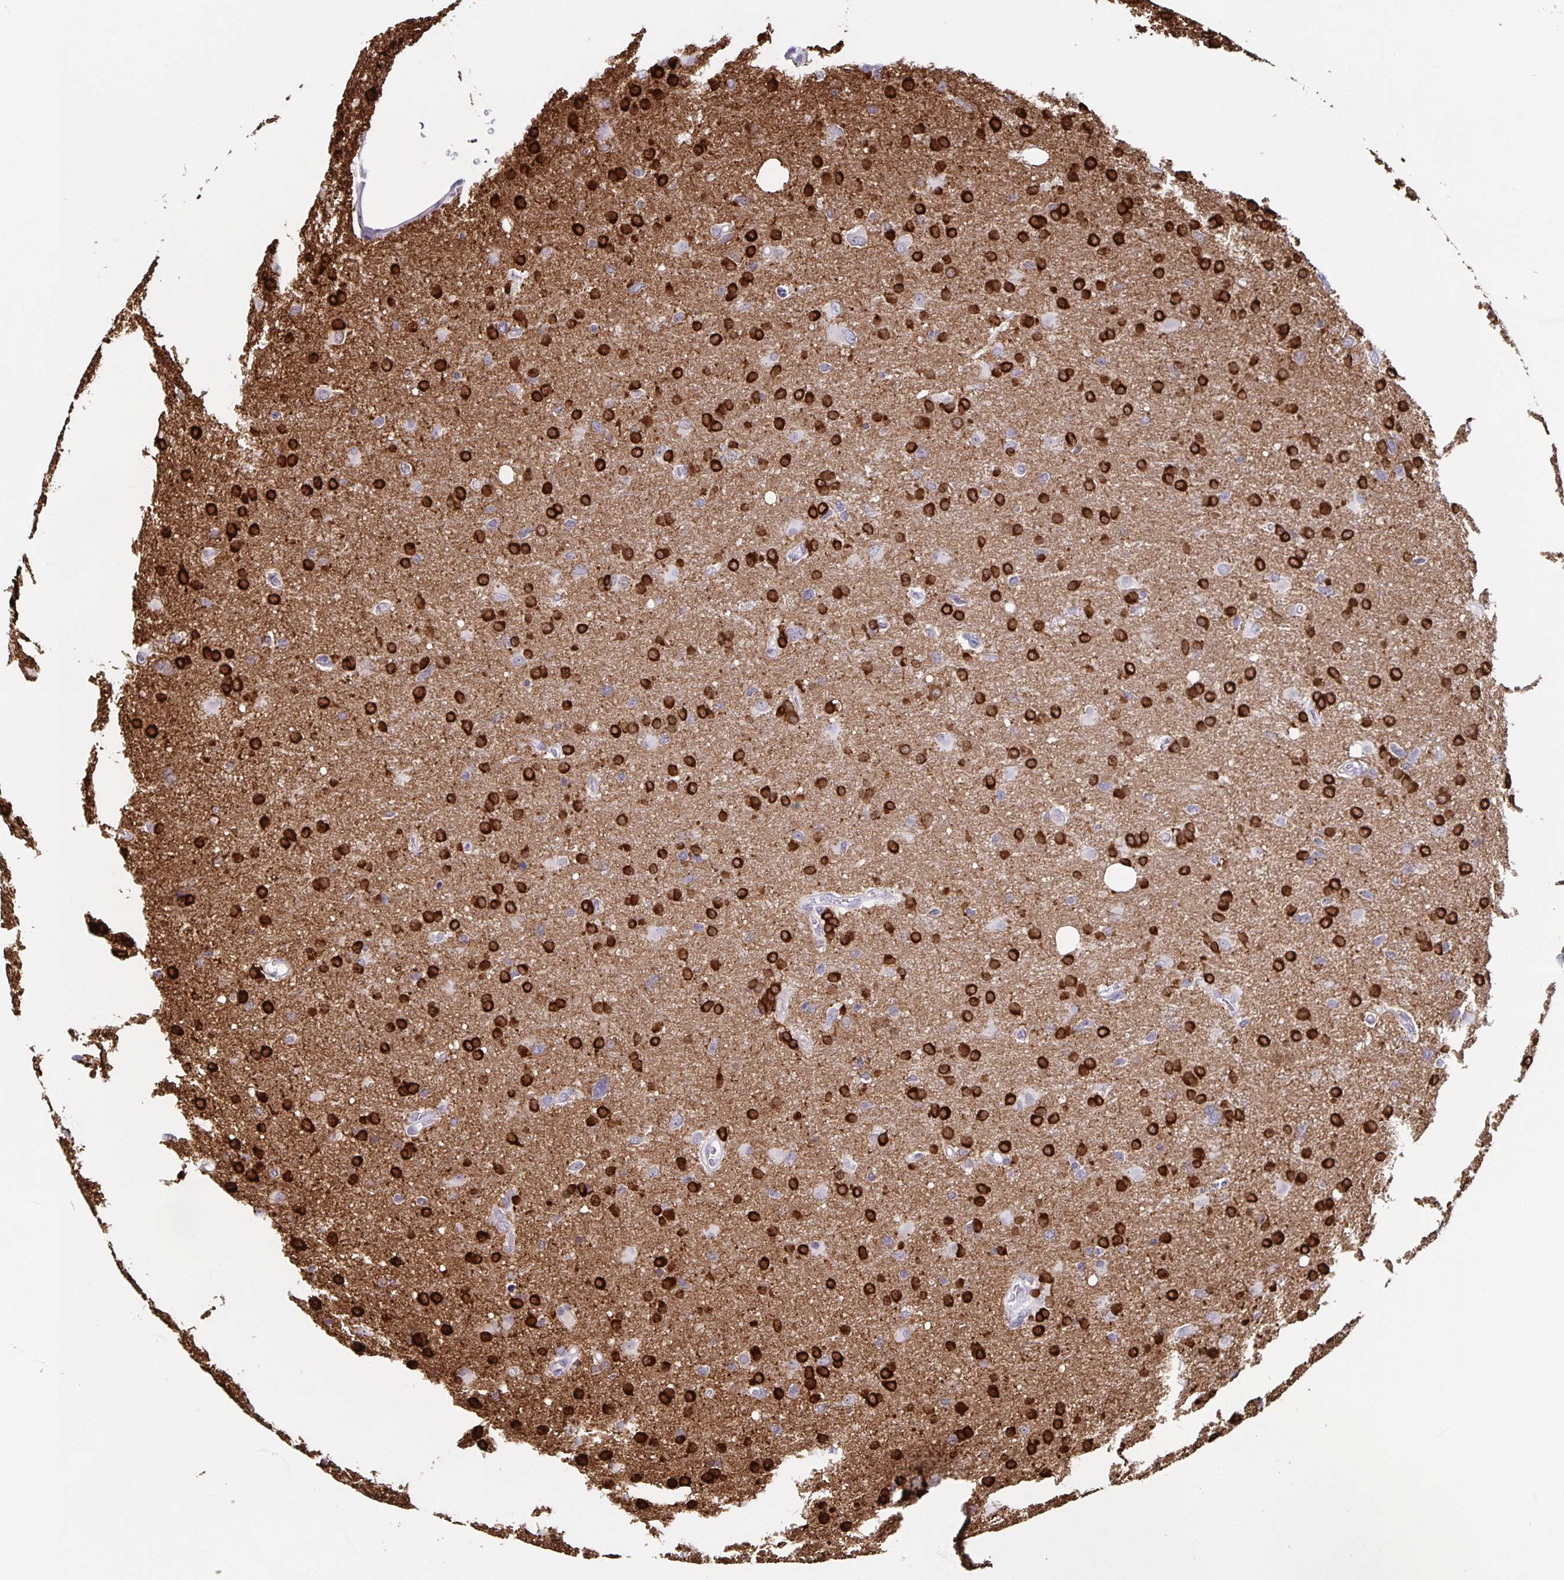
{"staining": {"intensity": "strong", "quantity": ">75%", "location": "cytoplasmic/membranous"}, "tissue": "glioma", "cell_type": "Tumor cells", "image_type": "cancer", "snomed": [{"axis": "morphology", "description": "Glioma, malignant, High grade"}, {"axis": "topography", "description": "Brain"}], "caption": "Immunohistochemical staining of high-grade glioma (malignant) exhibits high levels of strong cytoplasmic/membranous protein staining in about >75% of tumor cells. Ihc stains the protein in brown and the nuclei are stained blue.", "gene": "TPPP", "patient": {"sex": "male", "age": 53}}